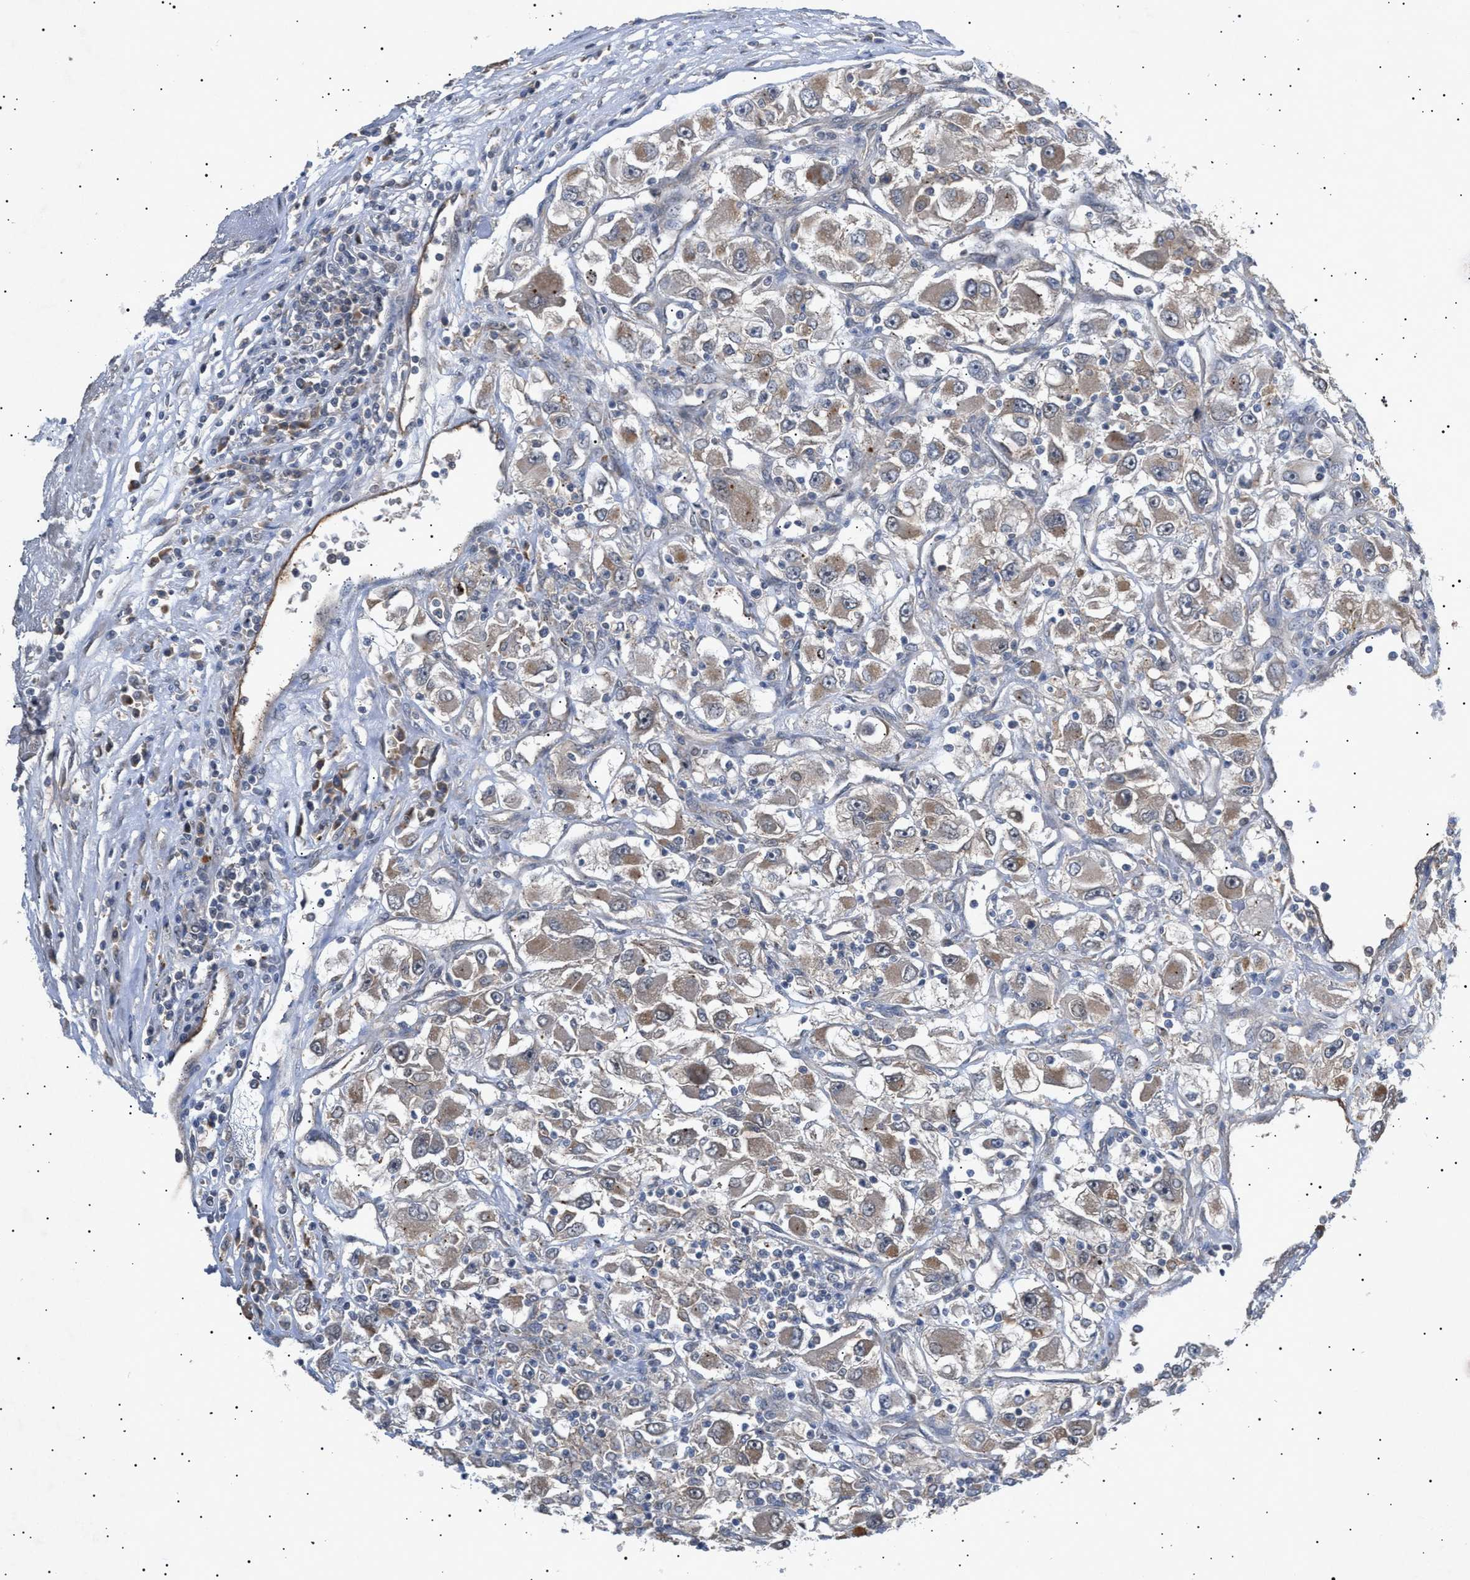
{"staining": {"intensity": "moderate", "quantity": "25%-75%", "location": "cytoplasmic/membranous"}, "tissue": "renal cancer", "cell_type": "Tumor cells", "image_type": "cancer", "snomed": [{"axis": "morphology", "description": "Adenocarcinoma, NOS"}, {"axis": "topography", "description": "Kidney"}], "caption": "Human renal adenocarcinoma stained for a protein (brown) displays moderate cytoplasmic/membranous positive staining in about 25%-75% of tumor cells.", "gene": "SIRT5", "patient": {"sex": "female", "age": 52}}